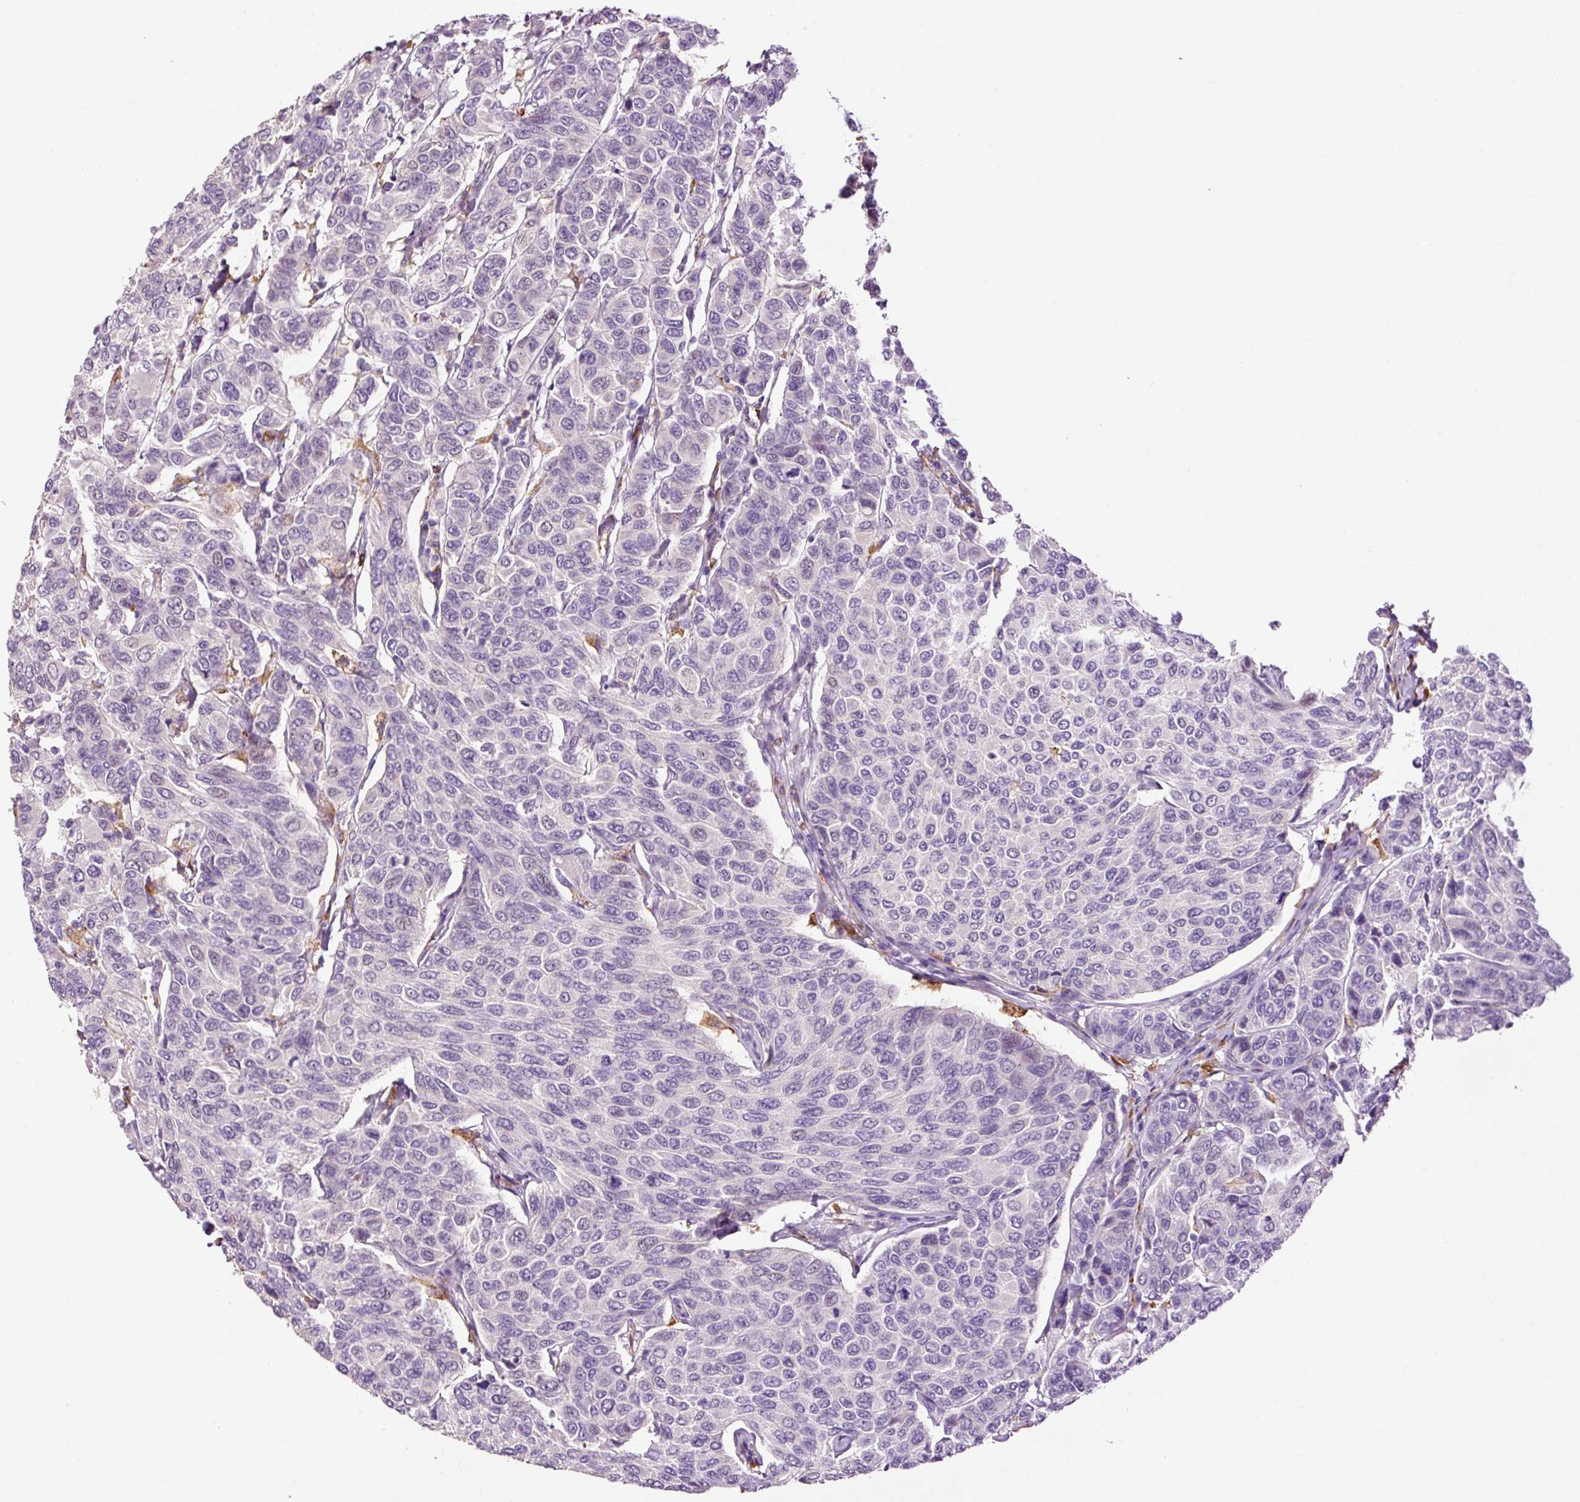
{"staining": {"intensity": "negative", "quantity": "none", "location": "none"}, "tissue": "breast cancer", "cell_type": "Tumor cells", "image_type": "cancer", "snomed": [{"axis": "morphology", "description": "Duct carcinoma"}, {"axis": "topography", "description": "Breast"}], "caption": "A high-resolution micrograph shows immunohistochemistry (IHC) staining of infiltrating ductal carcinoma (breast), which displays no significant positivity in tumor cells.", "gene": "LY86", "patient": {"sex": "female", "age": 55}}